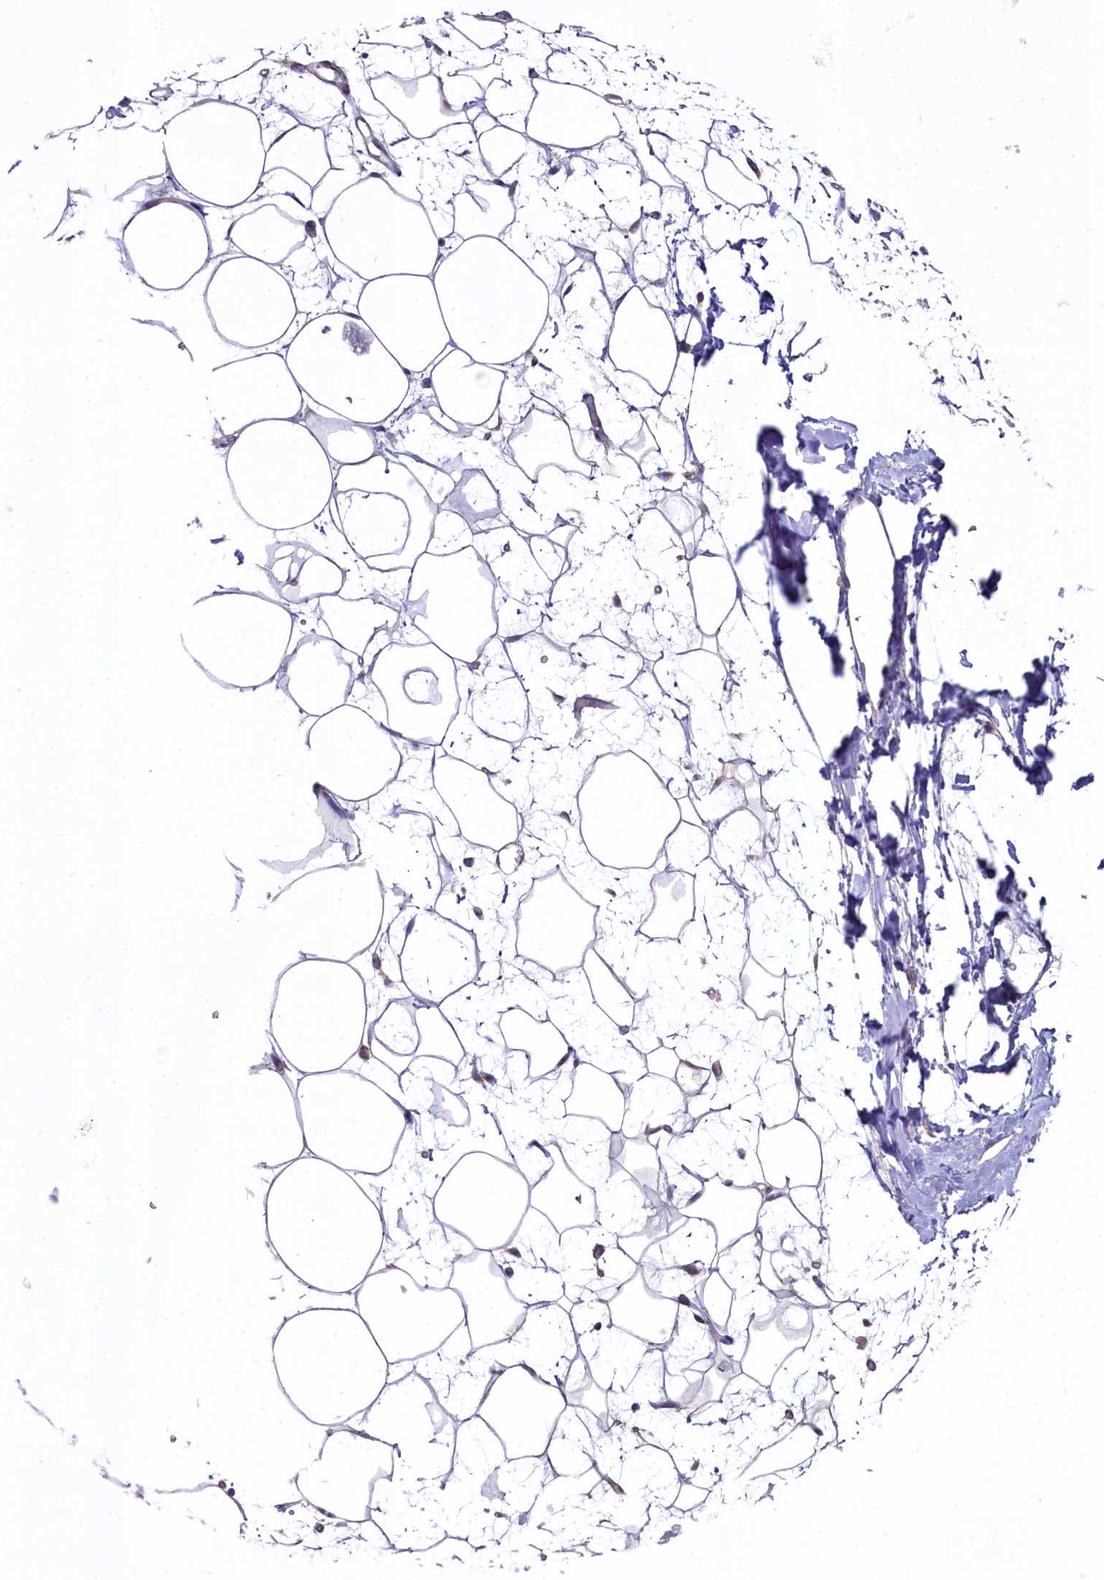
{"staining": {"intensity": "negative", "quantity": "none", "location": "none"}, "tissue": "adipose tissue", "cell_type": "Adipocytes", "image_type": "normal", "snomed": [{"axis": "morphology", "description": "Normal tissue, NOS"}, {"axis": "topography", "description": "Breast"}], "caption": "Histopathology image shows no significant protein staining in adipocytes of unremarkable adipose tissue.", "gene": "MRPL57", "patient": {"sex": "female", "age": 26}}